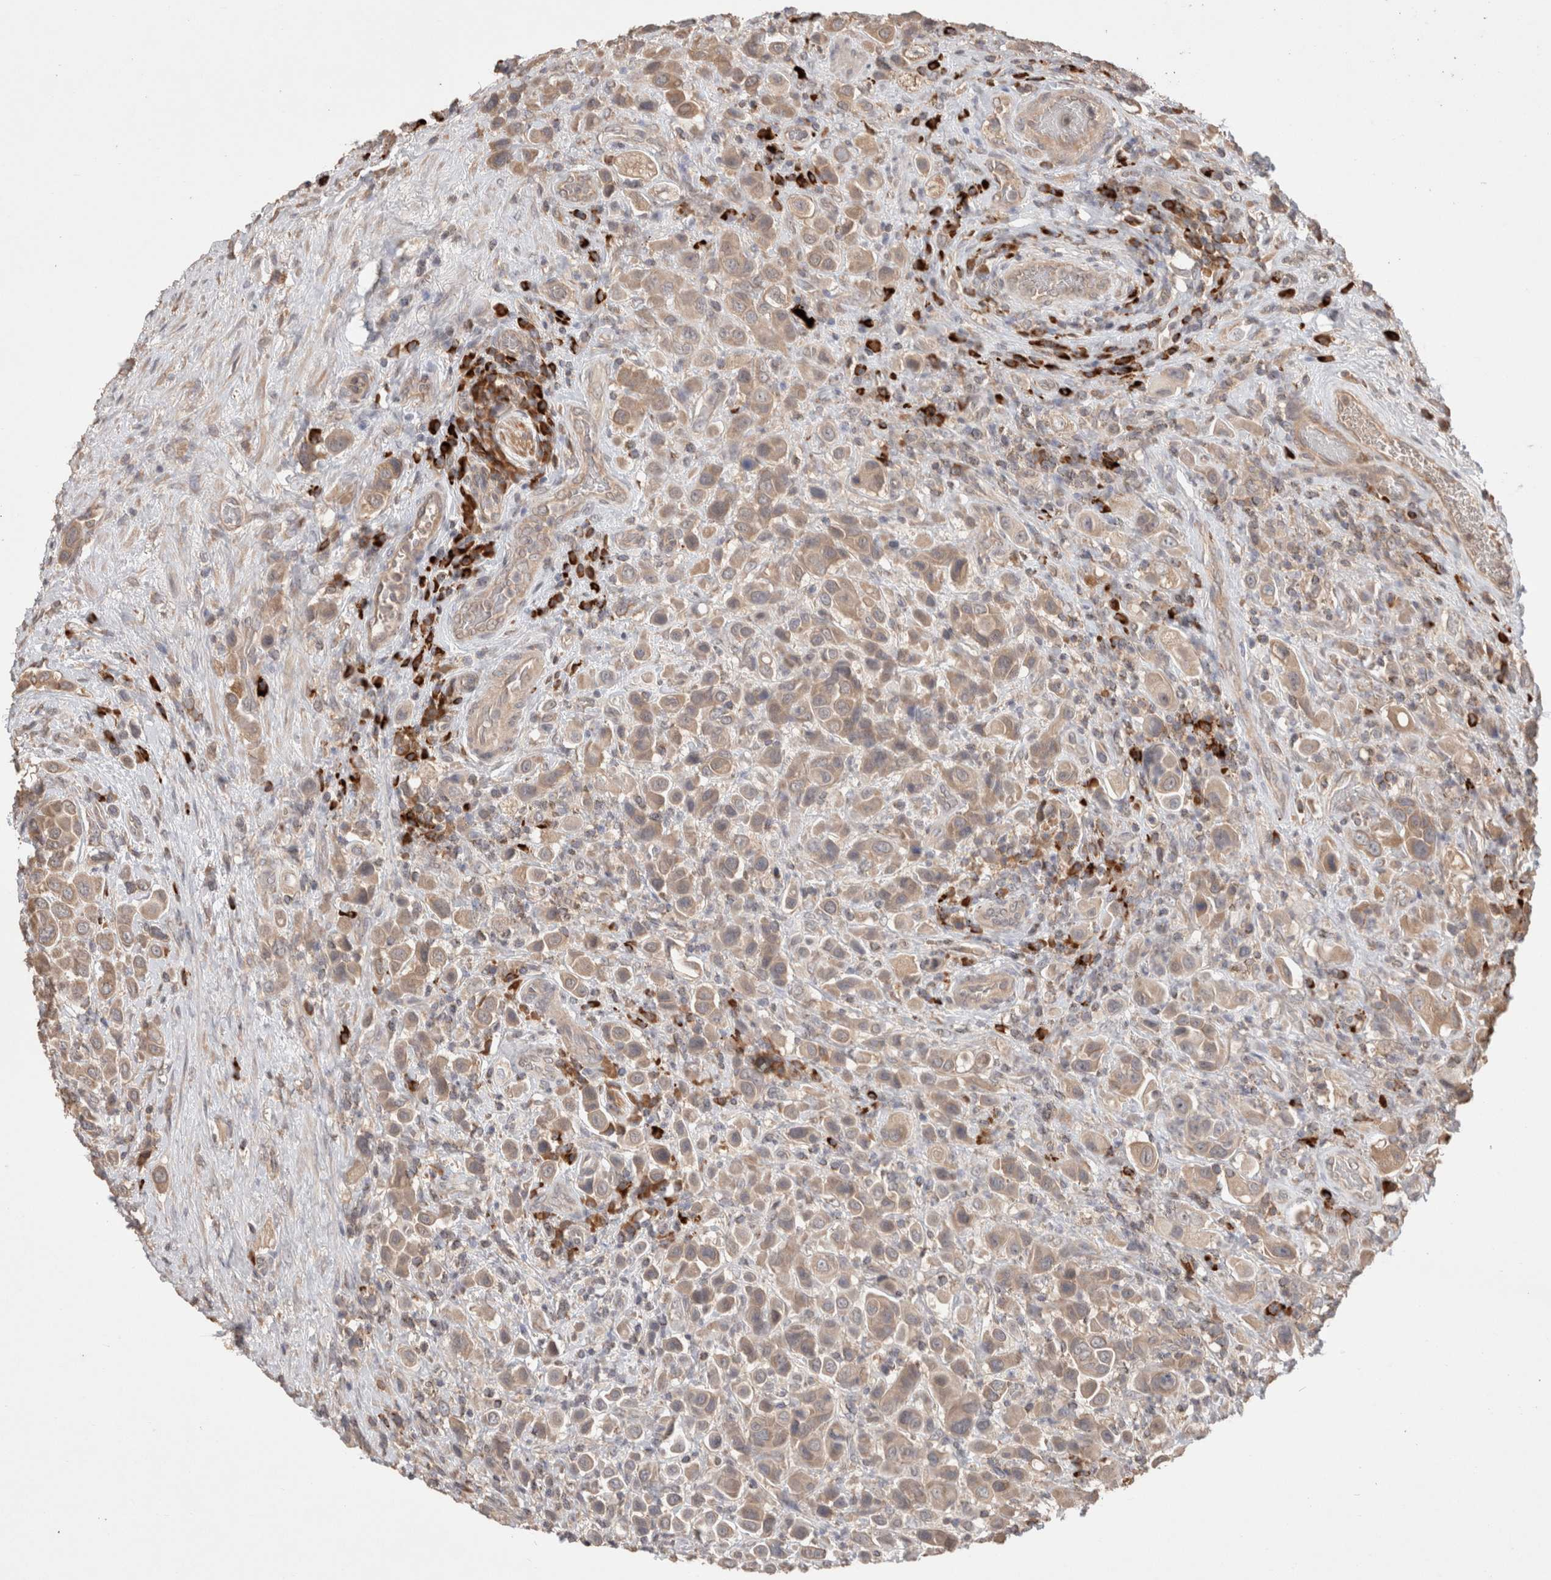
{"staining": {"intensity": "moderate", "quantity": "<25%", "location": "cytoplasmic/membranous"}, "tissue": "urothelial cancer", "cell_type": "Tumor cells", "image_type": "cancer", "snomed": [{"axis": "morphology", "description": "Urothelial carcinoma, High grade"}, {"axis": "topography", "description": "Urinary bladder"}], "caption": "IHC of urothelial cancer demonstrates low levels of moderate cytoplasmic/membranous positivity in approximately <25% of tumor cells.", "gene": "HROB", "patient": {"sex": "male", "age": 50}}